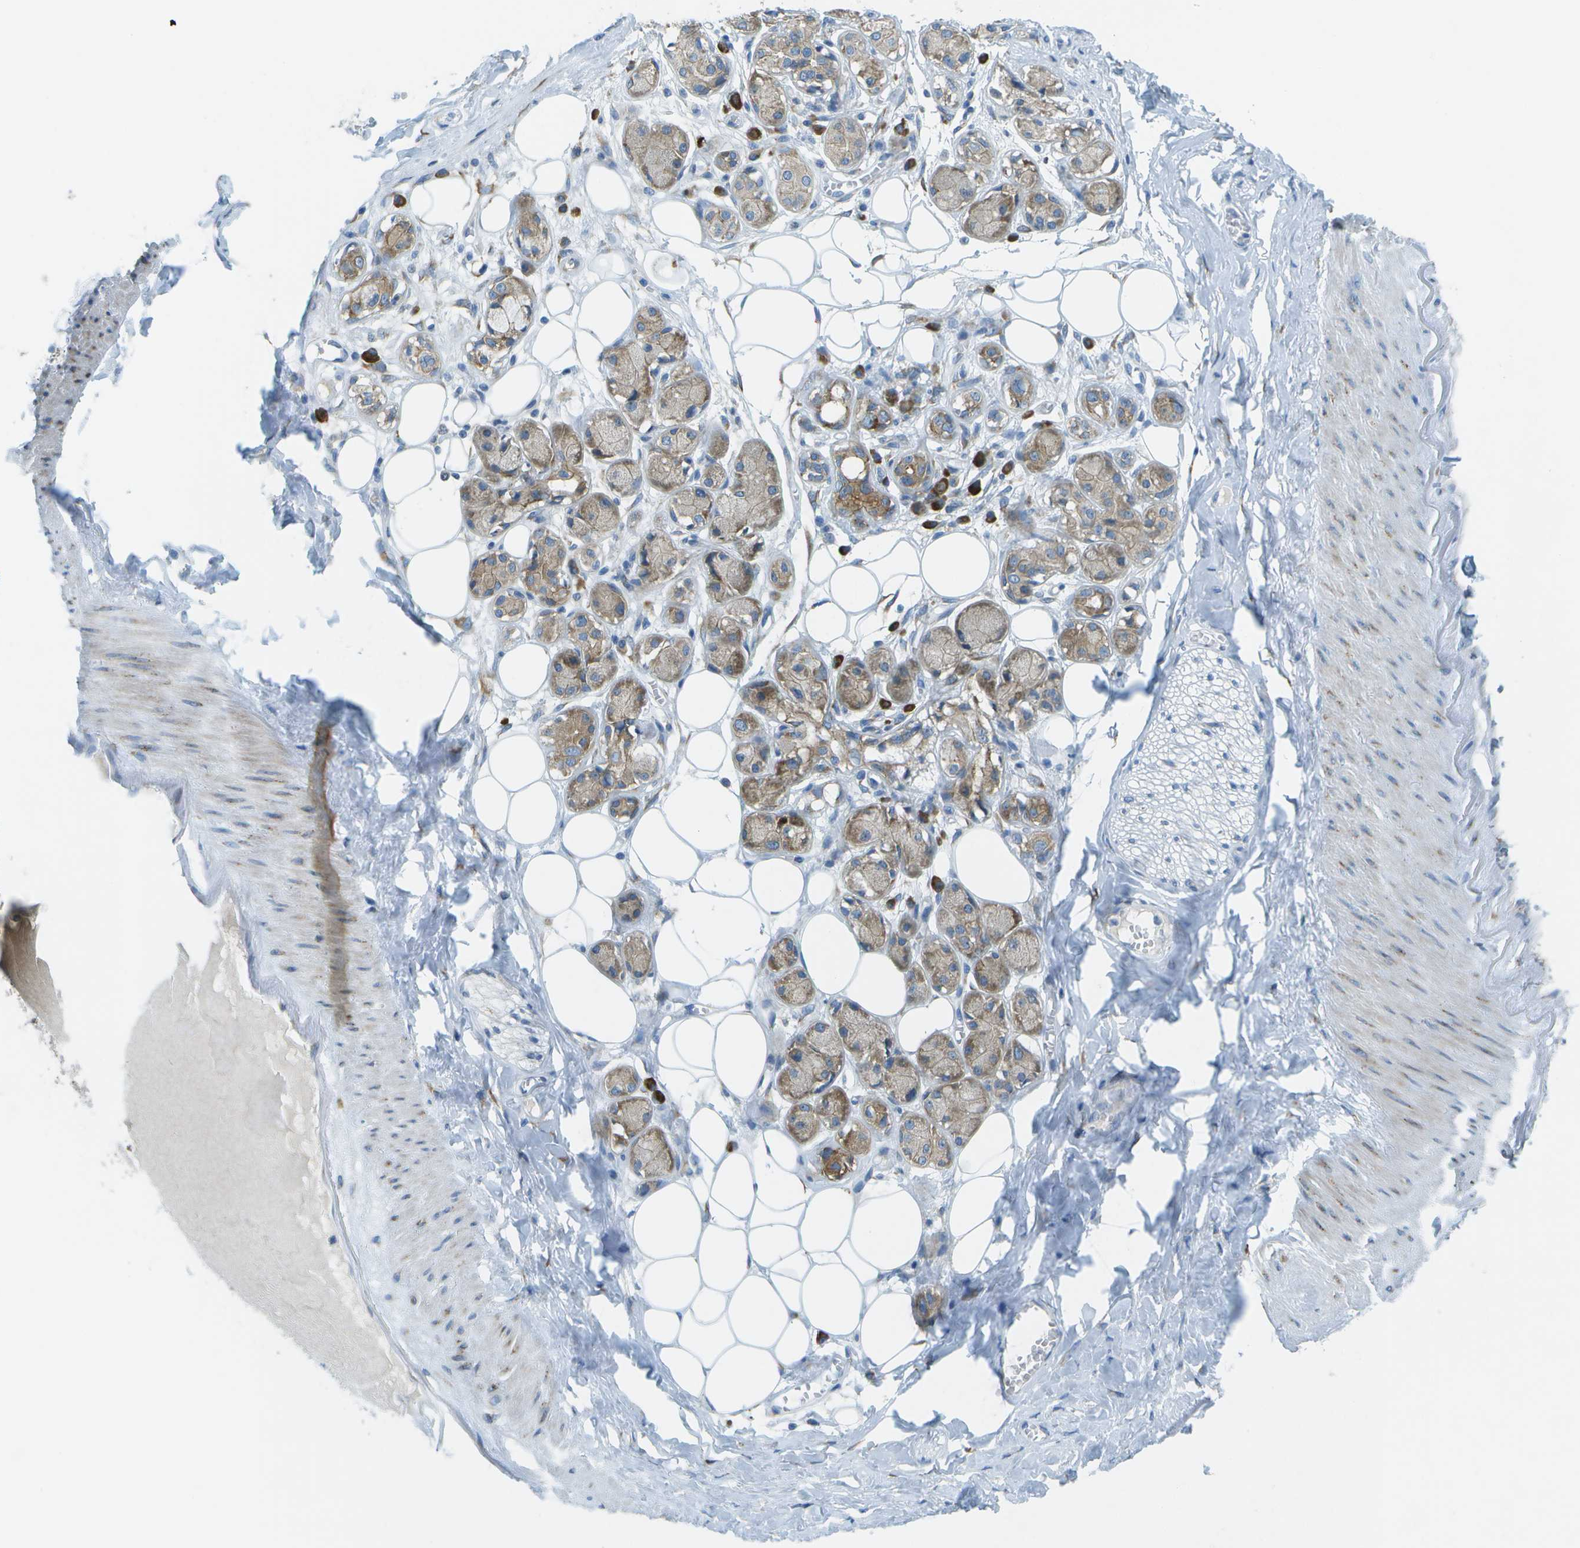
{"staining": {"intensity": "negative", "quantity": "none", "location": "none"}, "tissue": "adipose tissue", "cell_type": "Adipocytes", "image_type": "normal", "snomed": [{"axis": "morphology", "description": "Normal tissue, NOS"}, {"axis": "morphology", "description": "Inflammation, NOS"}, {"axis": "topography", "description": "Salivary gland"}, {"axis": "topography", "description": "Peripheral nerve tissue"}], "caption": "This is an immunohistochemistry photomicrograph of unremarkable adipose tissue. There is no positivity in adipocytes.", "gene": "KCTD3", "patient": {"sex": "female", "age": 75}}